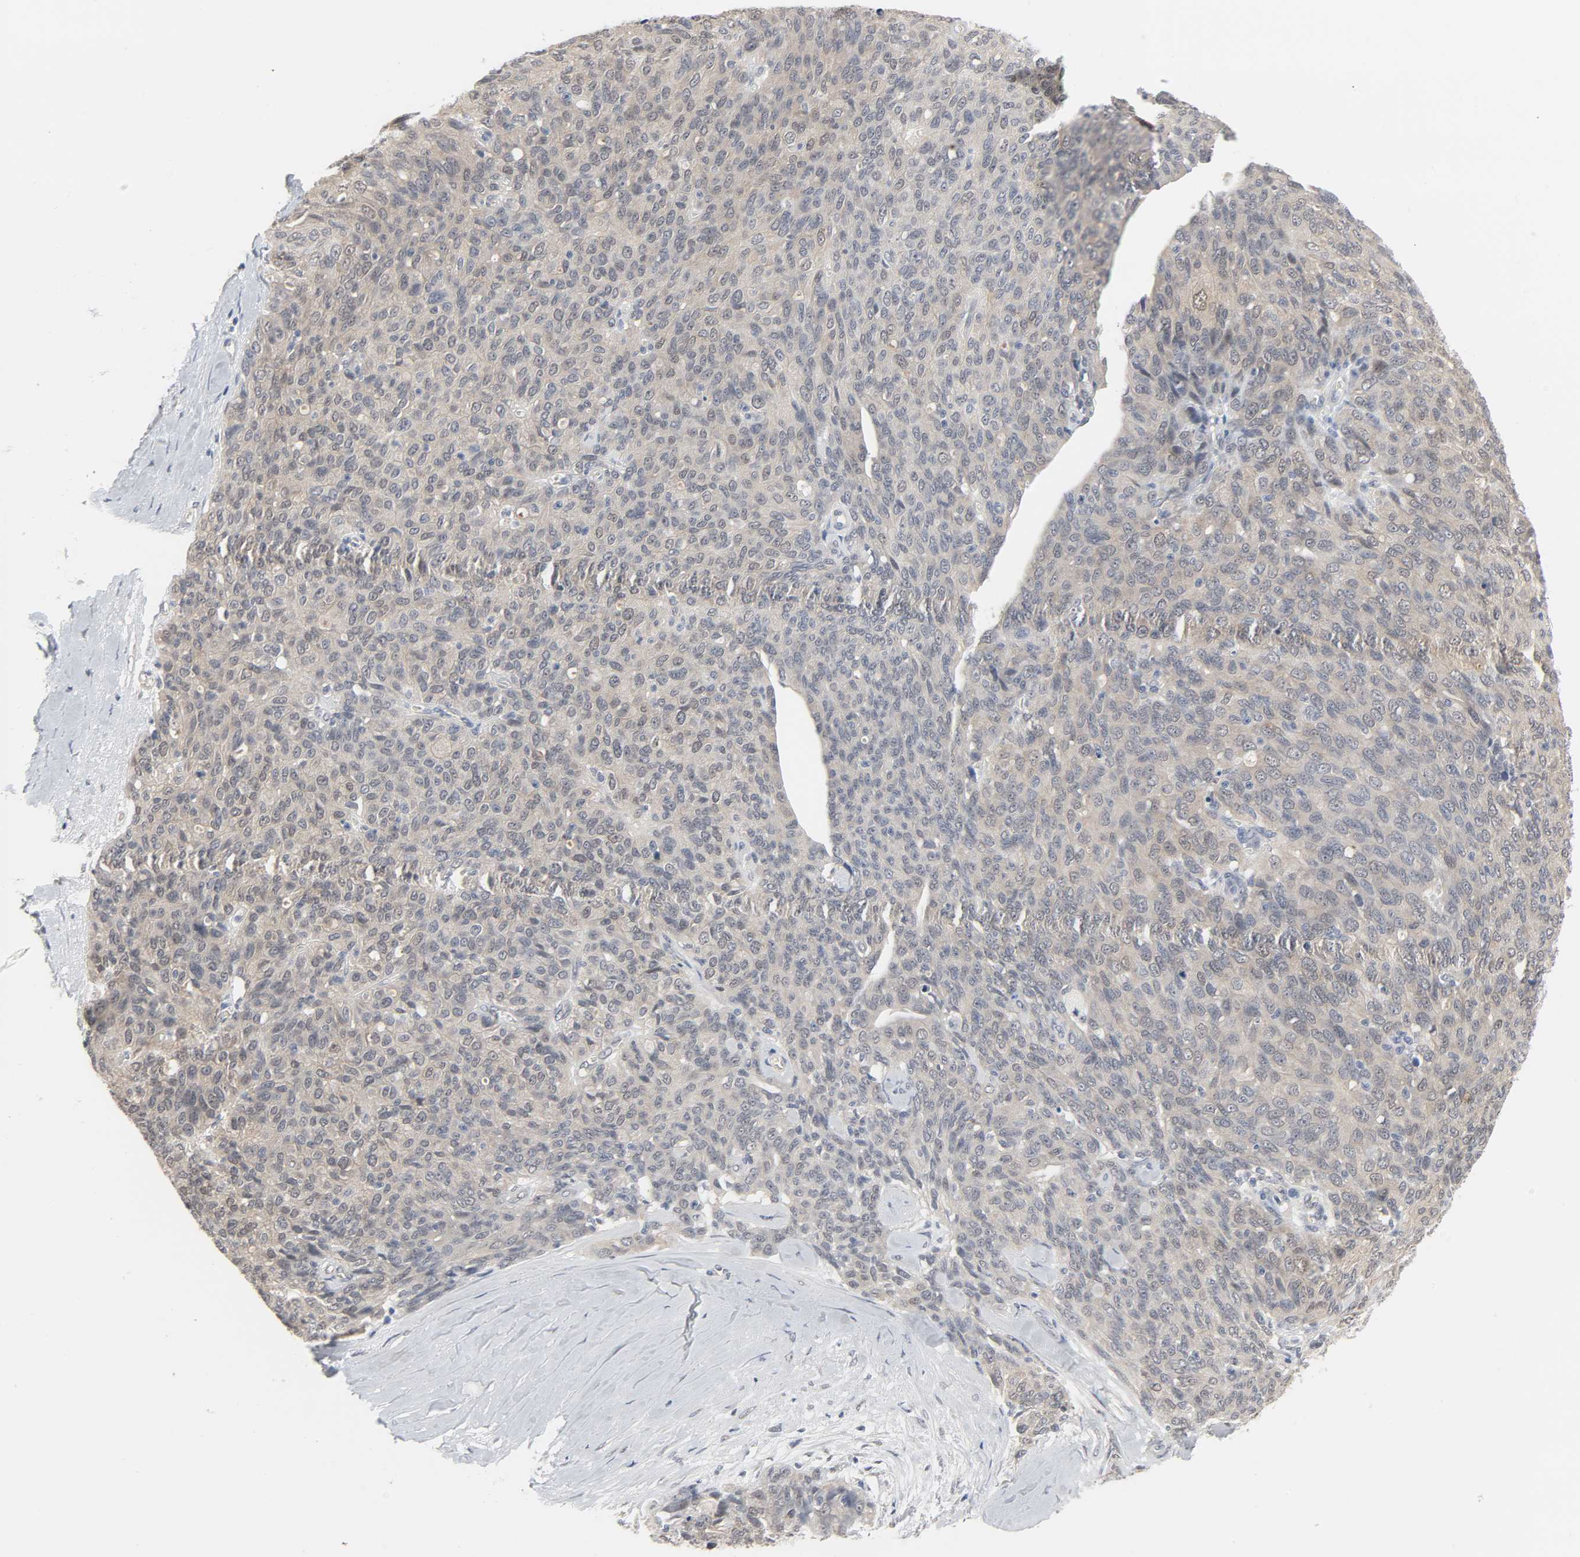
{"staining": {"intensity": "weak", "quantity": "25%-75%", "location": "cytoplasmic/membranous"}, "tissue": "ovarian cancer", "cell_type": "Tumor cells", "image_type": "cancer", "snomed": [{"axis": "morphology", "description": "Carcinoma, endometroid"}, {"axis": "topography", "description": "Ovary"}], "caption": "Immunohistochemistry (IHC) of human endometroid carcinoma (ovarian) reveals low levels of weak cytoplasmic/membranous staining in about 25%-75% of tumor cells. The protein is stained brown, and the nuclei are stained in blue (DAB (3,3'-diaminobenzidine) IHC with brightfield microscopy, high magnification).", "gene": "ACSS2", "patient": {"sex": "female", "age": 60}}